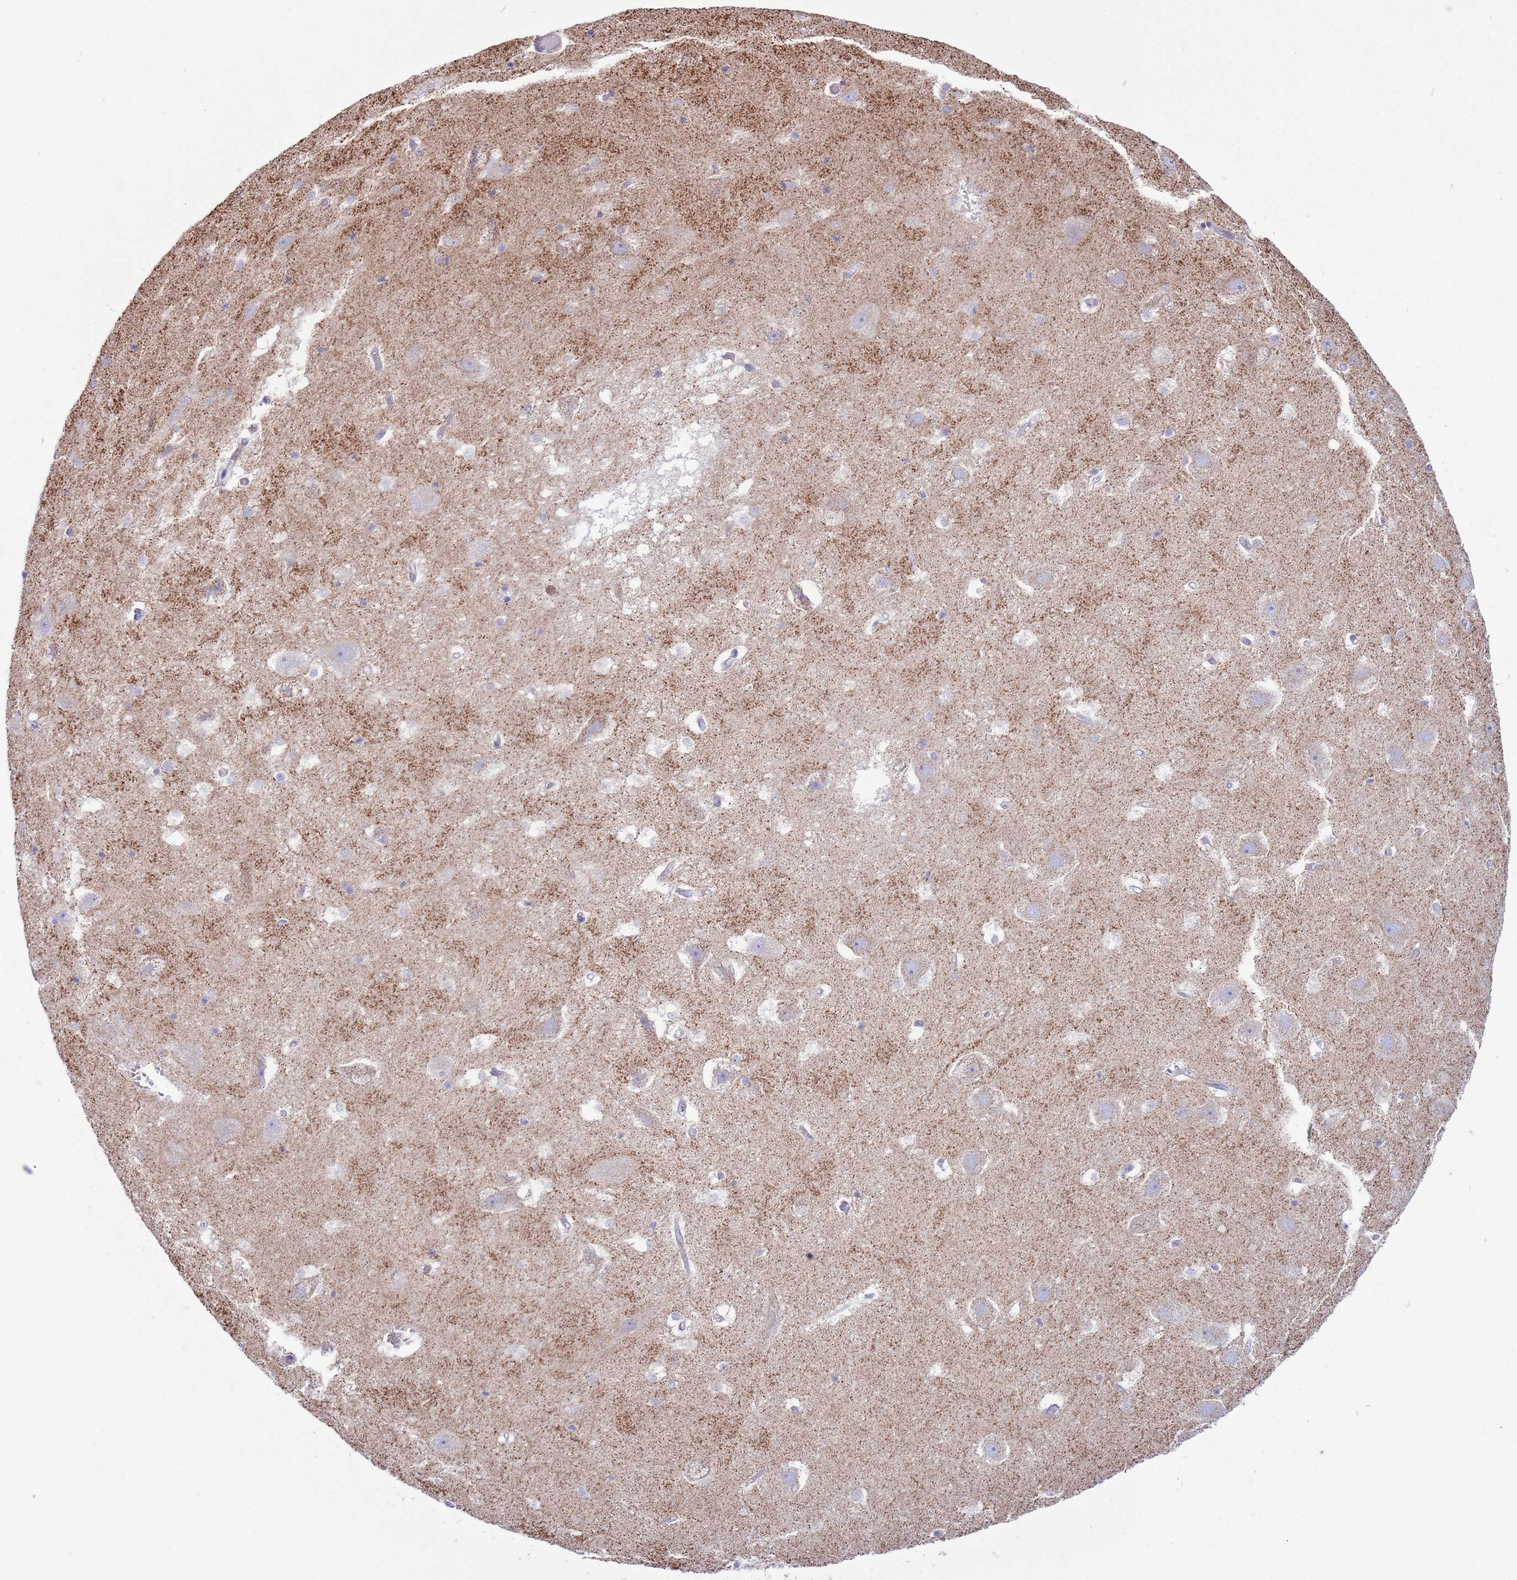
{"staining": {"intensity": "weak", "quantity": "25%-75%", "location": "cytoplasmic/membranous"}, "tissue": "hippocampus", "cell_type": "Glial cells", "image_type": "normal", "snomed": [{"axis": "morphology", "description": "Normal tissue, NOS"}, {"axis": "topography", "description": "Hippocampus"}], "caption": "This histopathology image demonstrates IHC staining of normal hippocampus, with low weak cytoplasmic/membranous expression in about 25%-75% of glial cells.", "gene": "ATP6V1B1", "patient": {"sex": "female", "age": 52}}